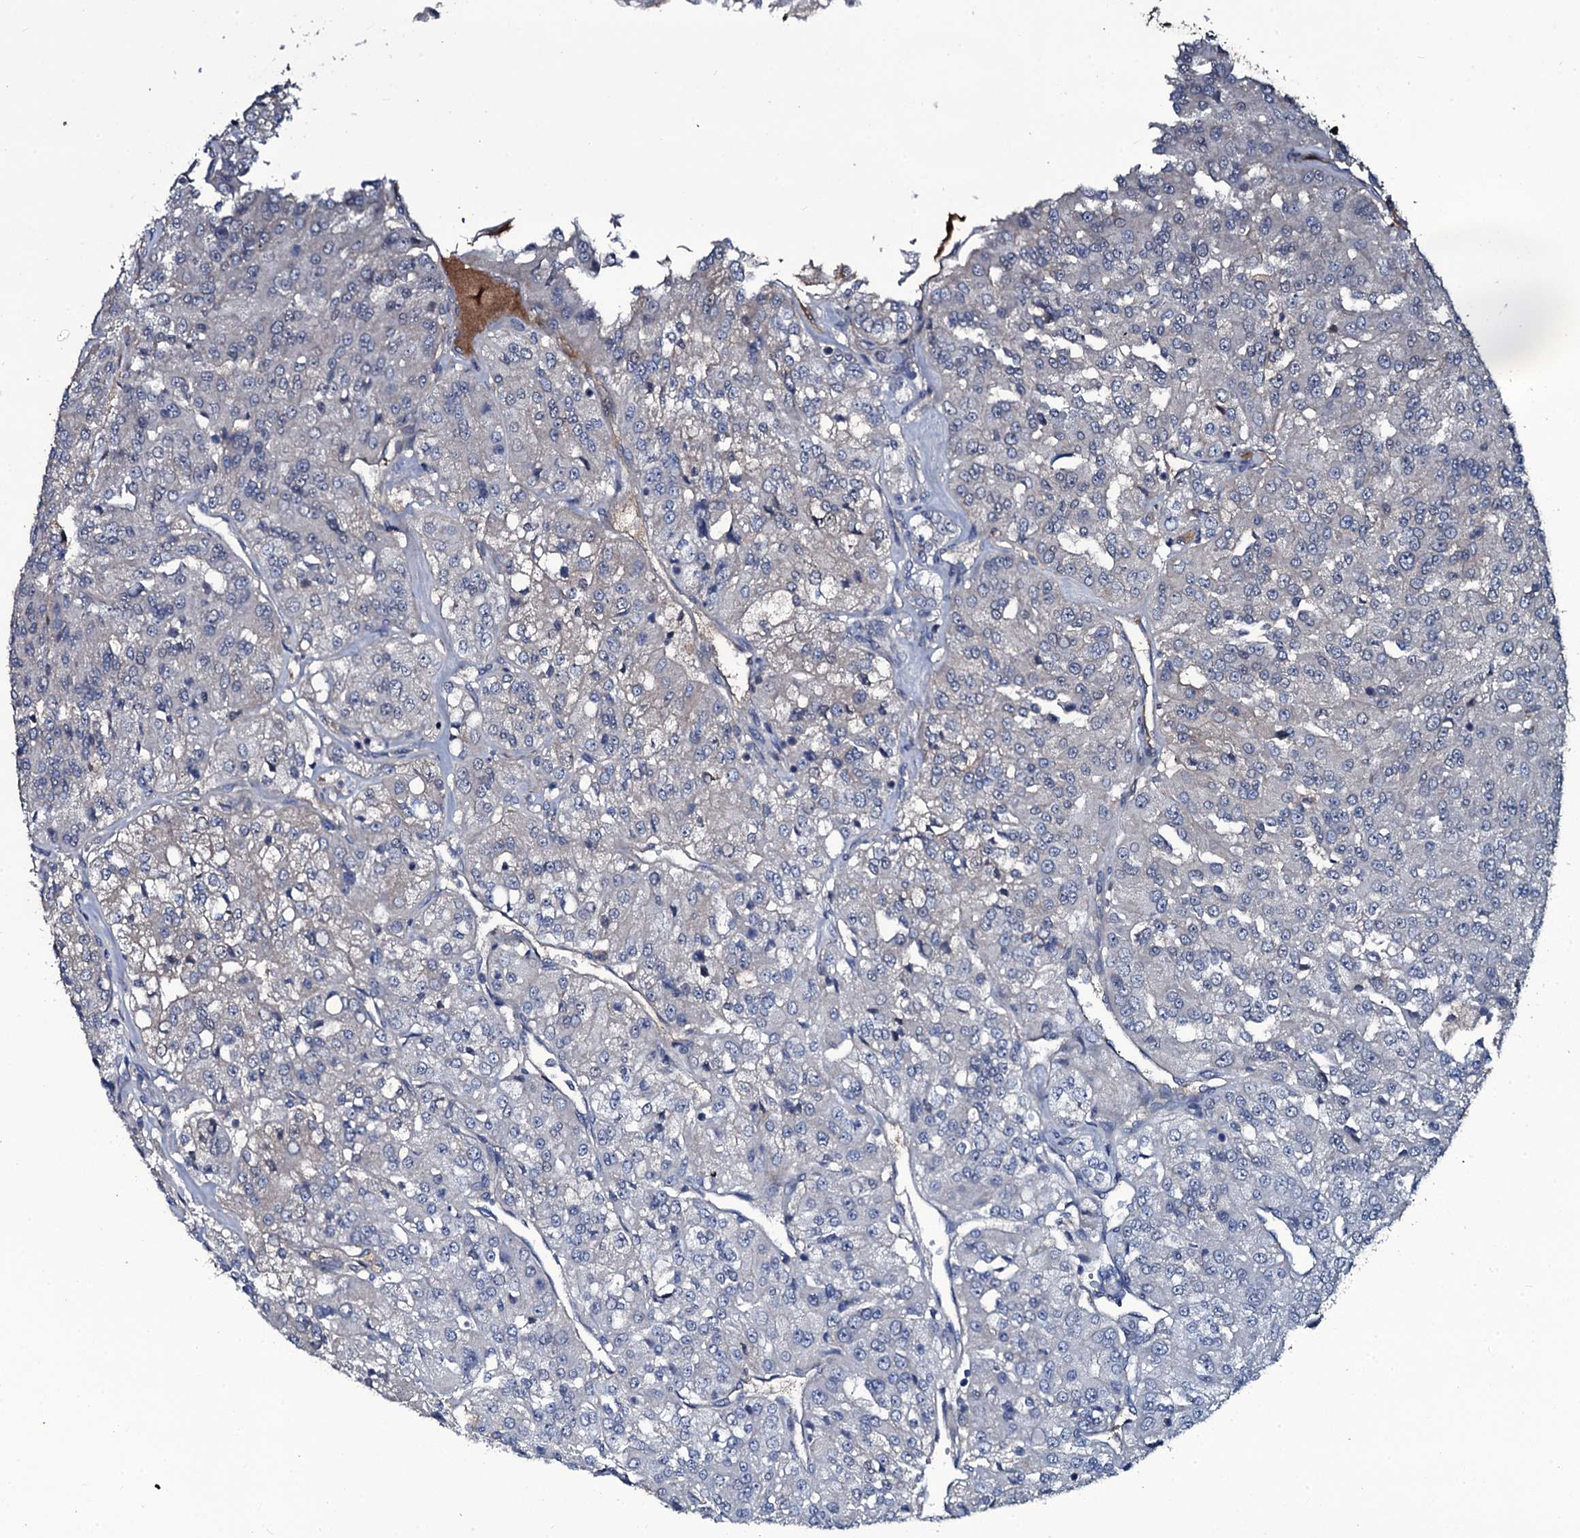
{"staining": {"intensity": "negative", "quantity": "none", "location": "none"}, "tissue": "renal cancer", "cell_type": "Tumor cells", "image_type": "cancer", "snomed": [{"axis": "morphology", "description": "Adenocarcinoma, NOS"}, {"axis": "topography", "description": "Kidney"}], "caption": "Renal cancer (adenocarcinoma) was stained to show a protein in brown. There is no significant expression in tumor cells. (Brightfield microscopy of DAB (3,3'-diaminobenzidine) IHC at high magnification).", "gene": "LYG2", "patient": {"sex": "female", "age": 63}}